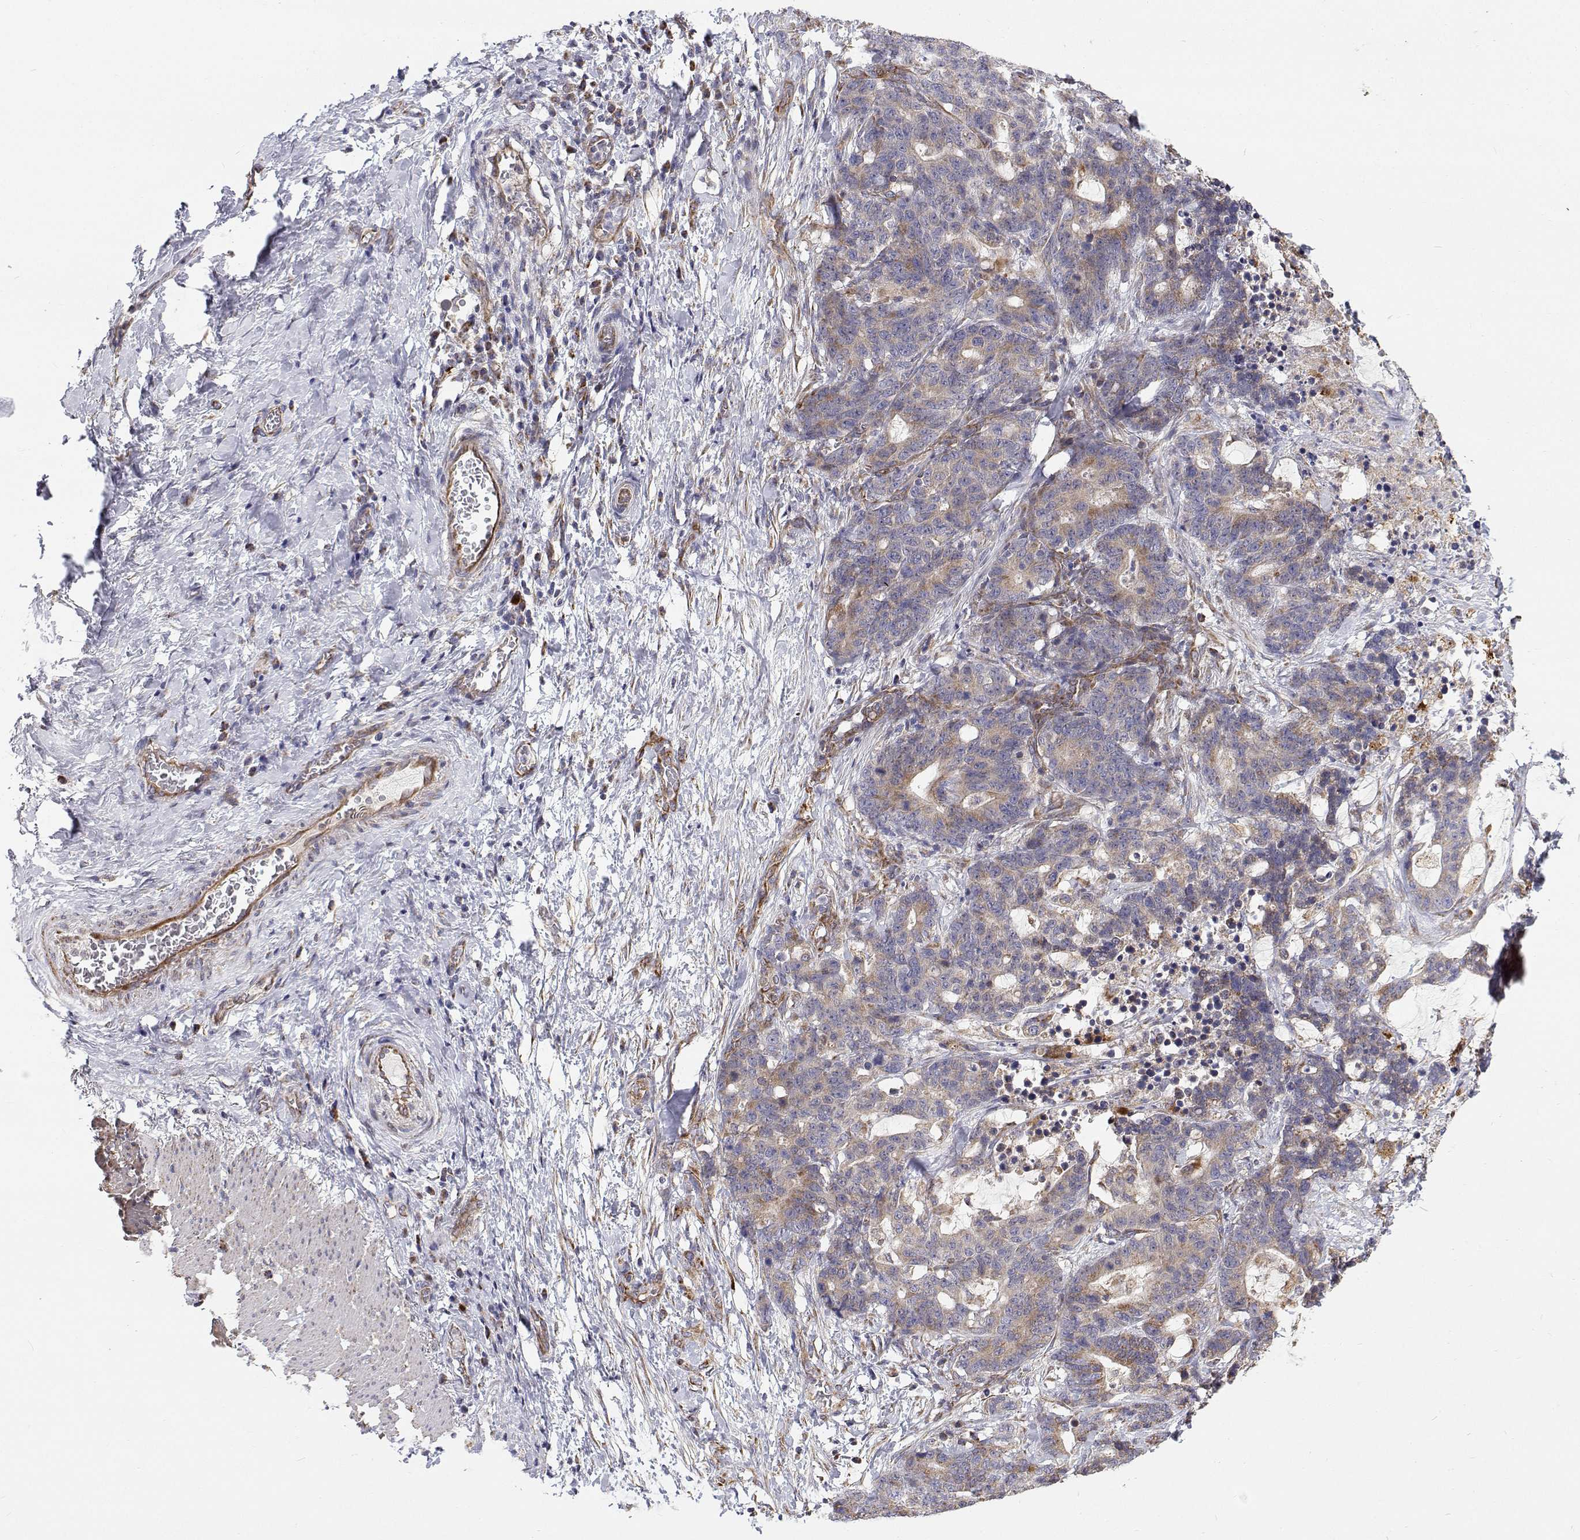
{"staining": {"intensity": "weak", "quantity": "<25%", "location": "cytoplasmic/membranous"}, "tissue": "stomach cancer", "cell_type": "Tumor cells", "image_type": "cancer", "snomed": [{"axis": "morphology", "description": "Normal tissue, NOS"}, {"axis": "morphology", "description": "Adenocarcinoma, NOS"}, {"axis": "topography", "description": "Stomach"}], "caption": "This photomicrograph is of stomach cancer (adenocarcinoma) stained with immunohistochemistry (IHC) to label a protein in brown with the nuclei are counter-stained blue. There is no staining in tumor cells. (DAB (3,3'-diaminobenzidine) immunohistochemistry, high magnification).", "gene": "SPICE1", "patient": {"sex": "female", "age": 64}}